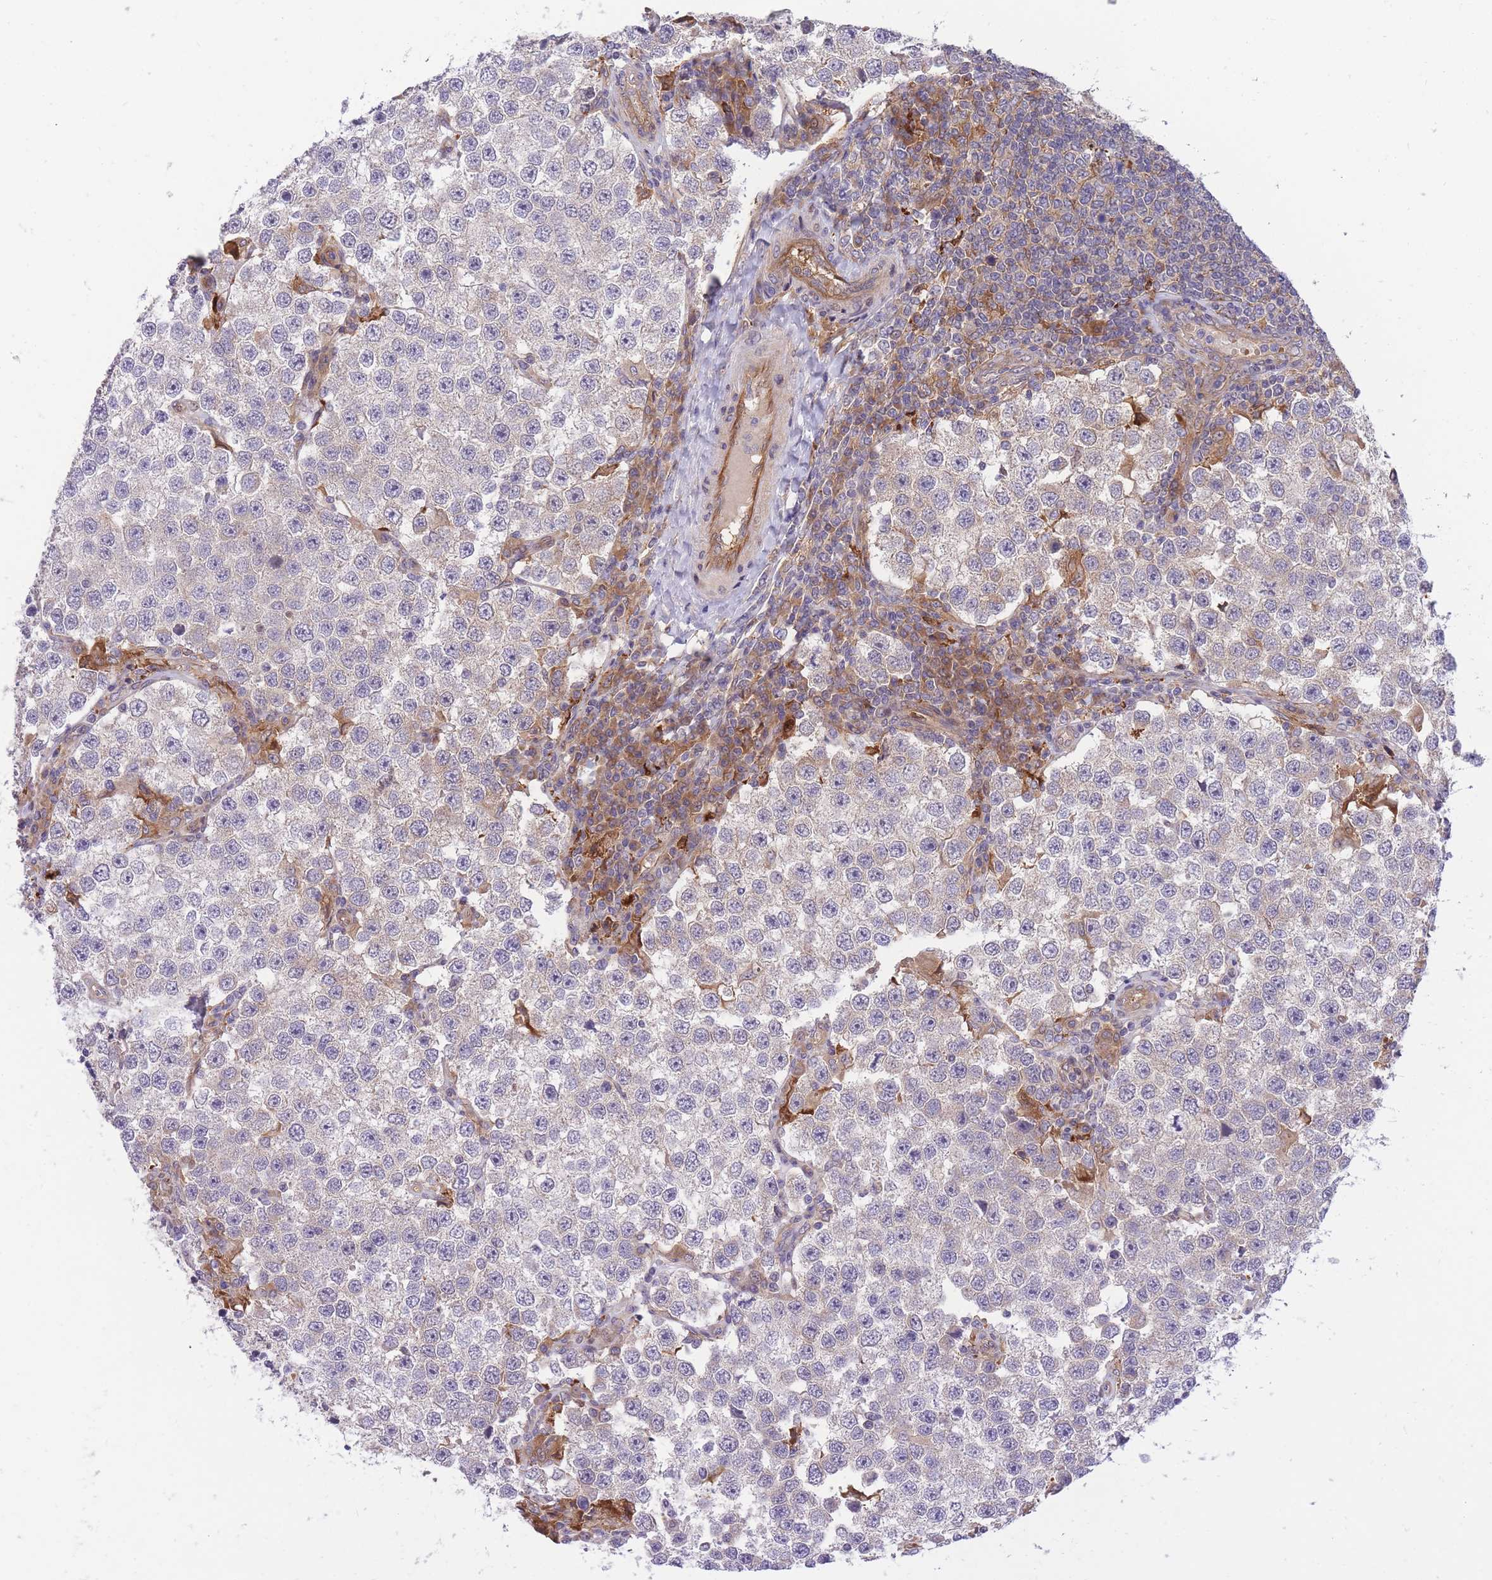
{"staining": {"intensity": "negative", "quantity": "none", "location": "none"}, "tissue": "testis cancer", "cell_type": "Tumor cells", "image_type": "cancer", "snomed": [{"axis": "morphology", "description": "Seminoma, NOS"}, {"axis": "topography", "description": "Testis"}], "caption": "Immunohistochemistry image of human seminoma (testis) stained for a protein (brown), which reveals no positivity in tumor cells.", "gene": "CRYGN", "patient": {"sex": "male", "age": 37}}